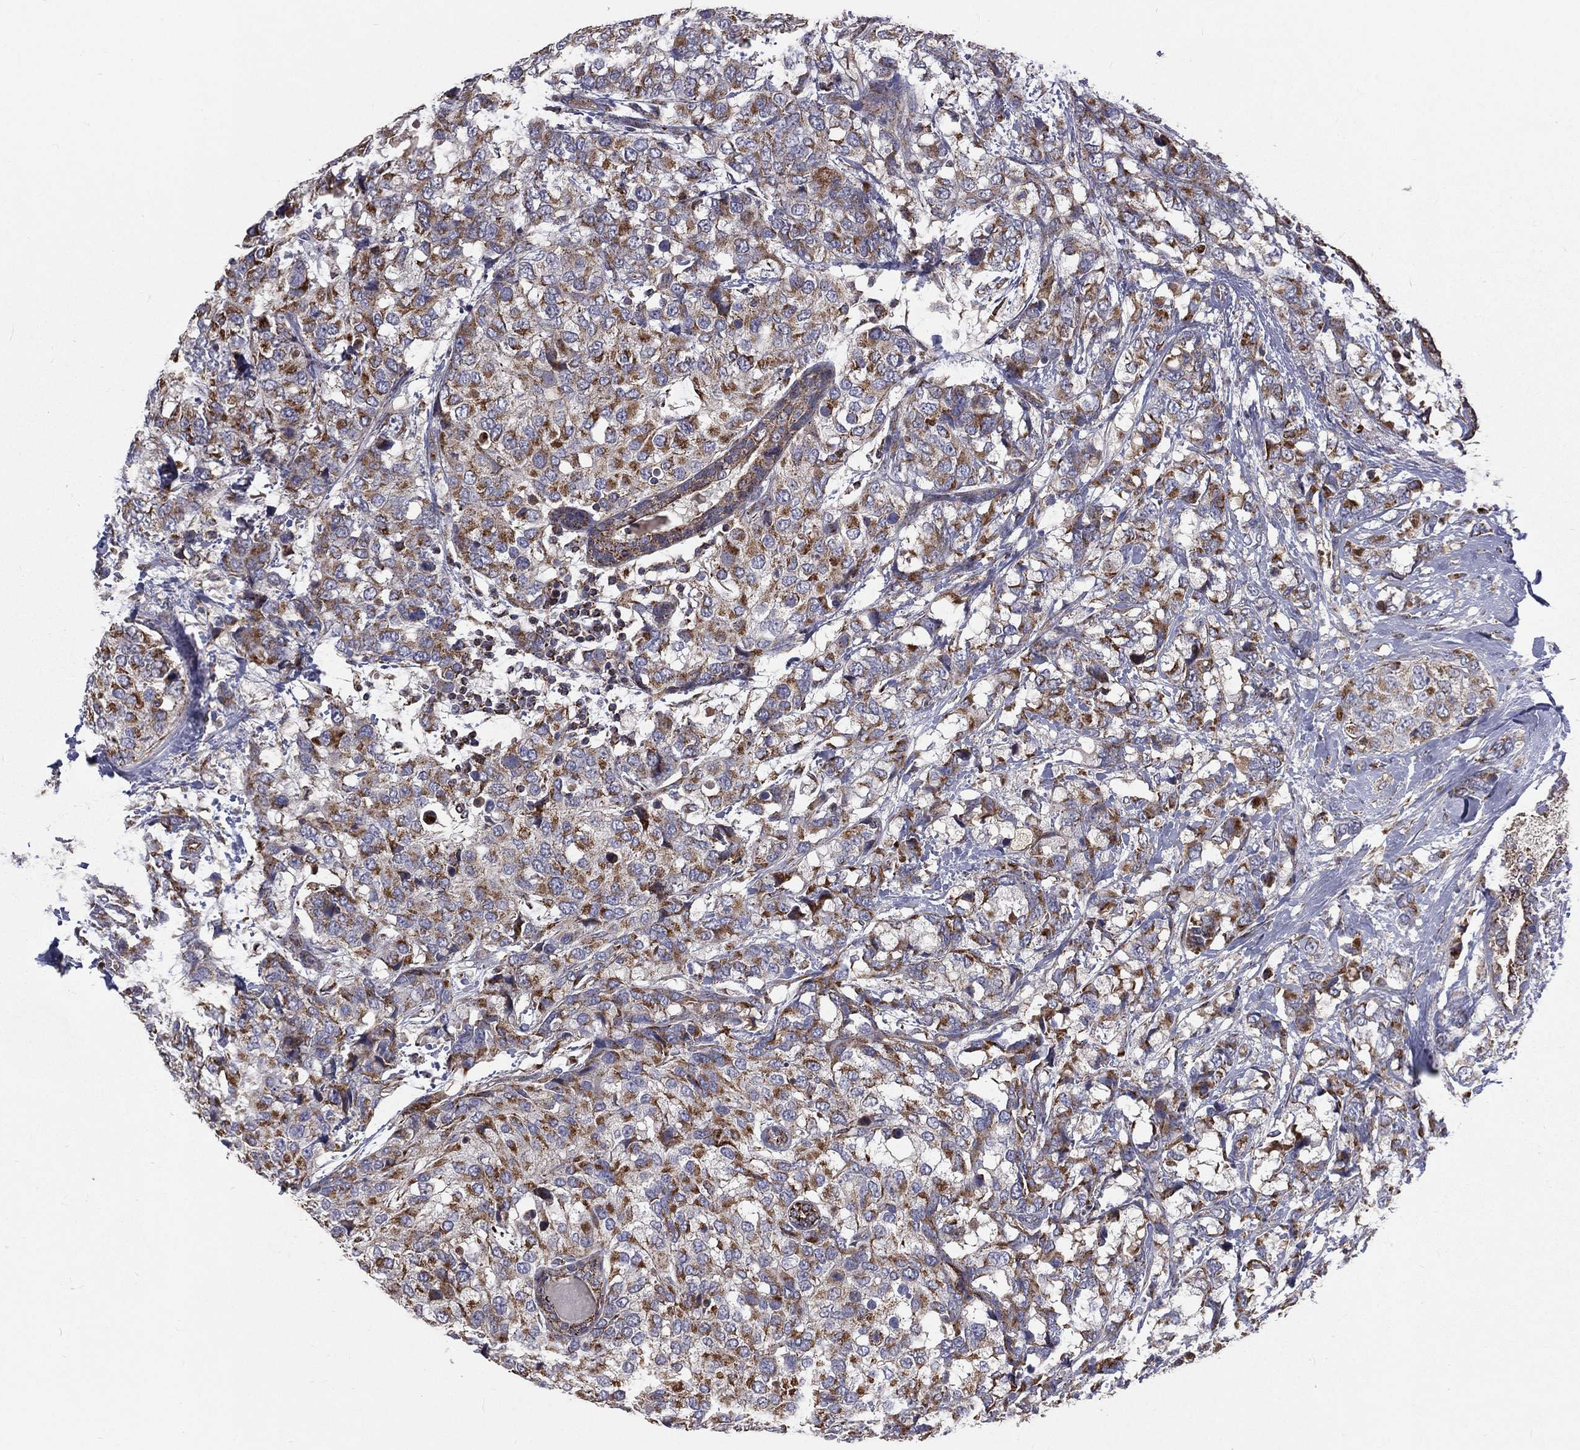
{"staining": {"intensity": "moderate", "quantity": ">75%", "location": "cytoplasmic/membranous"}, "tissue": "breast cancer", "cell_type": "Tumor cells", "image_type": "cancer", "snomed": [{"axis": "morphology", "description": "Lobular carcinoma"}, {"axis": "topography", "description": "Breast"}], "caption": "The immunohistochemical stain shows moderate cytoplasmic/membranous positivity in tumor cells of breast cancer tissue.", "gene": "GPD1", "patient": {"sex": "female", "age": 59}}